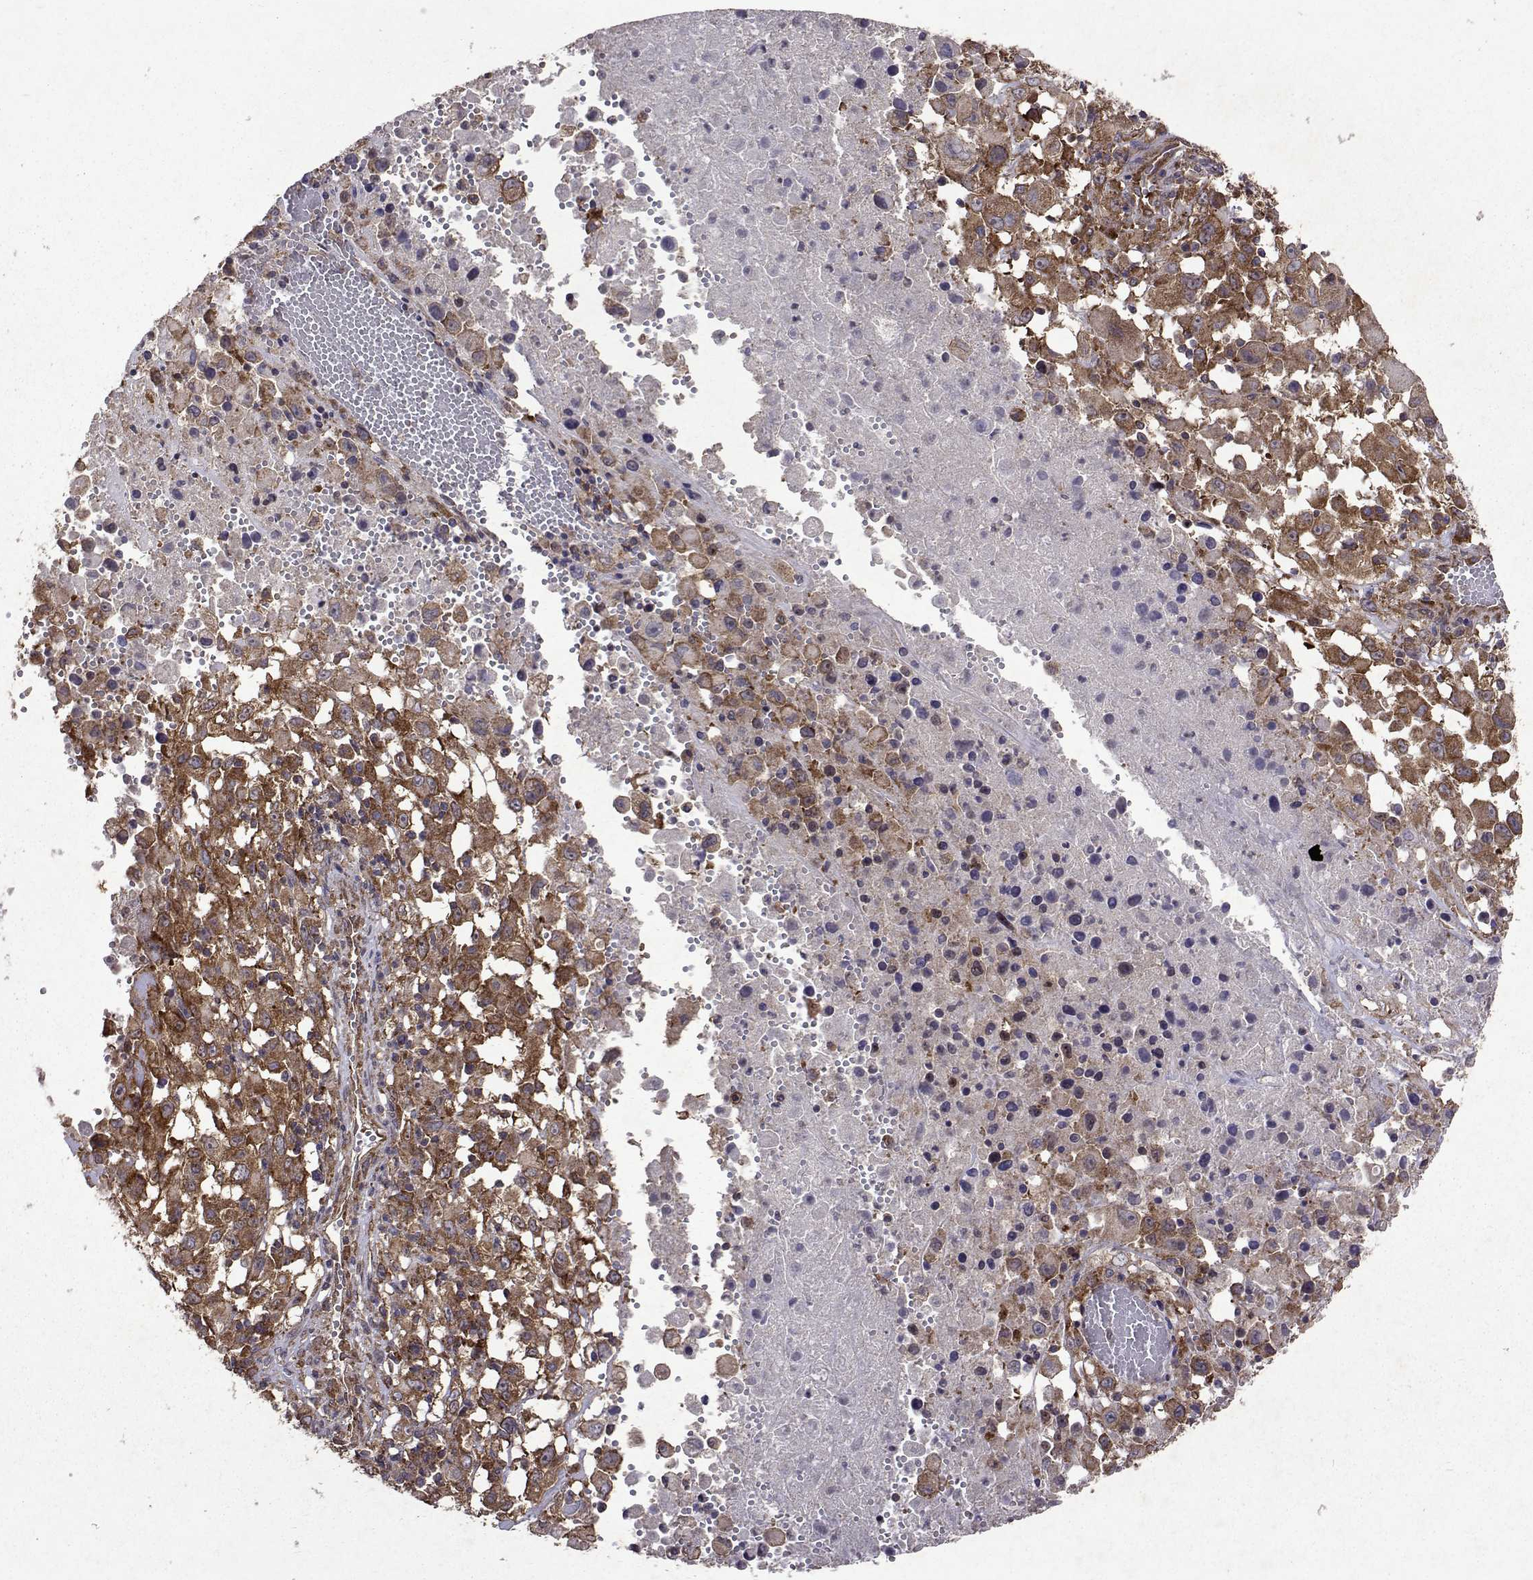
{"staining": {"intensity": "moderate", "quantity": ">75%", "location": "cytoplasmic/membranous"}, "tissue": "melanoma", "cell_type": "Tumor cells", "image_type": "cancer", "snomed": [{"axis": "morphology", "description": "Malignant melanoma, Metastatic site"}, {"axis": "topography", "description": "Soft tissue"}], "caption": "Melanoma tissue exhibits moderate cytoplasmic/membranous expression in approximately >75% of tumor cells Nuclei are stained in blue.", "gene": "TARBP2", "patient": {"sex": "male", "age": 50}}